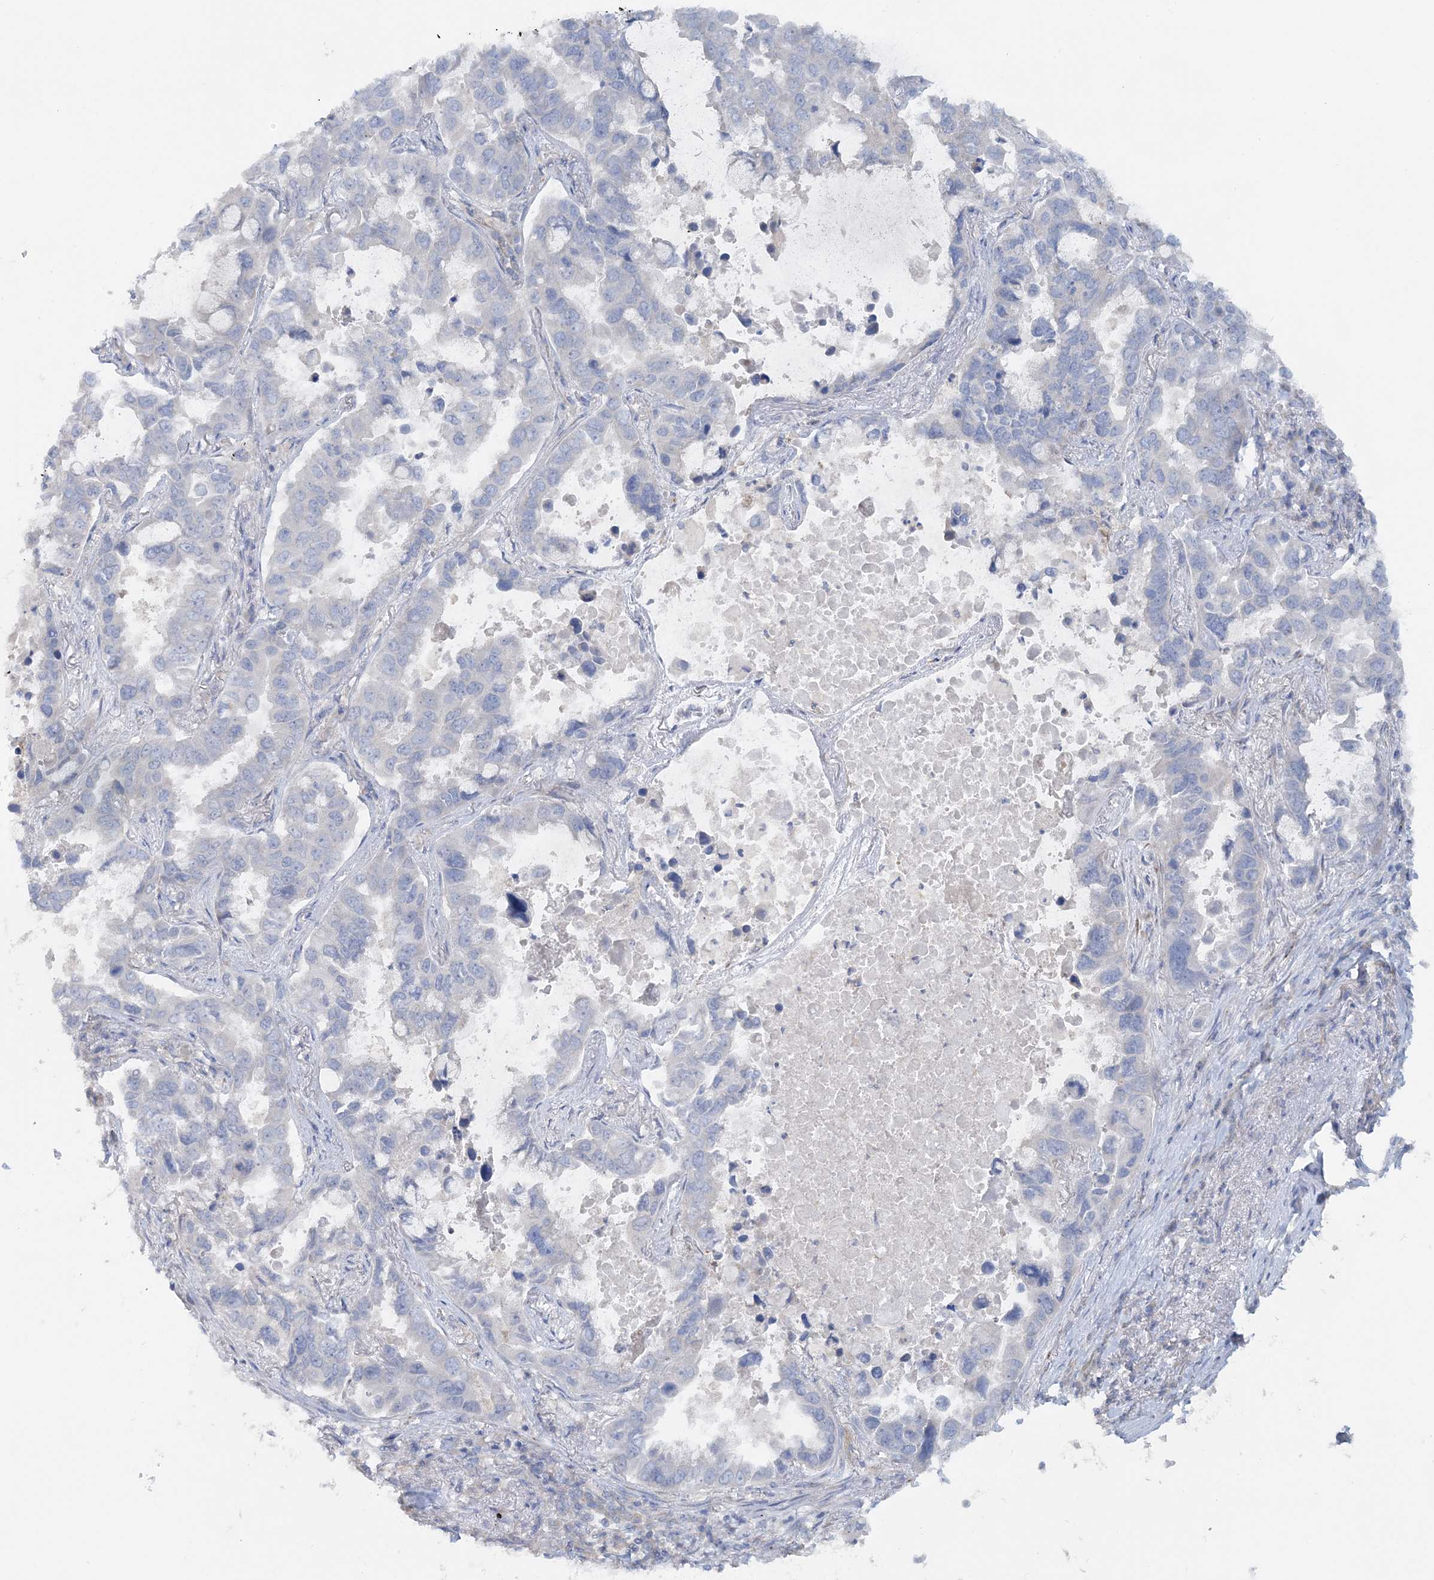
{"staining": {"intensity": "negative", "quantity": "none", "location": "none"}, "tissue": "lung cancer", "cell_type": "Tumor cells", "image_type": "cancer", "snomed": [{"axis": "morphology", "description": "Adenocarcinoma, NOS"}, {"axis": "topography", "description": "Lung"}], "caption": "Immunohistochemistry (IHC) photomicrograph of neoplastic tissue: human adenocarcinoma (lung) stained with DAB shows no significant protein positivity in tumor cells.", "gene": "TBC1D5", "patient": {"sex": "male", "age": 64}}